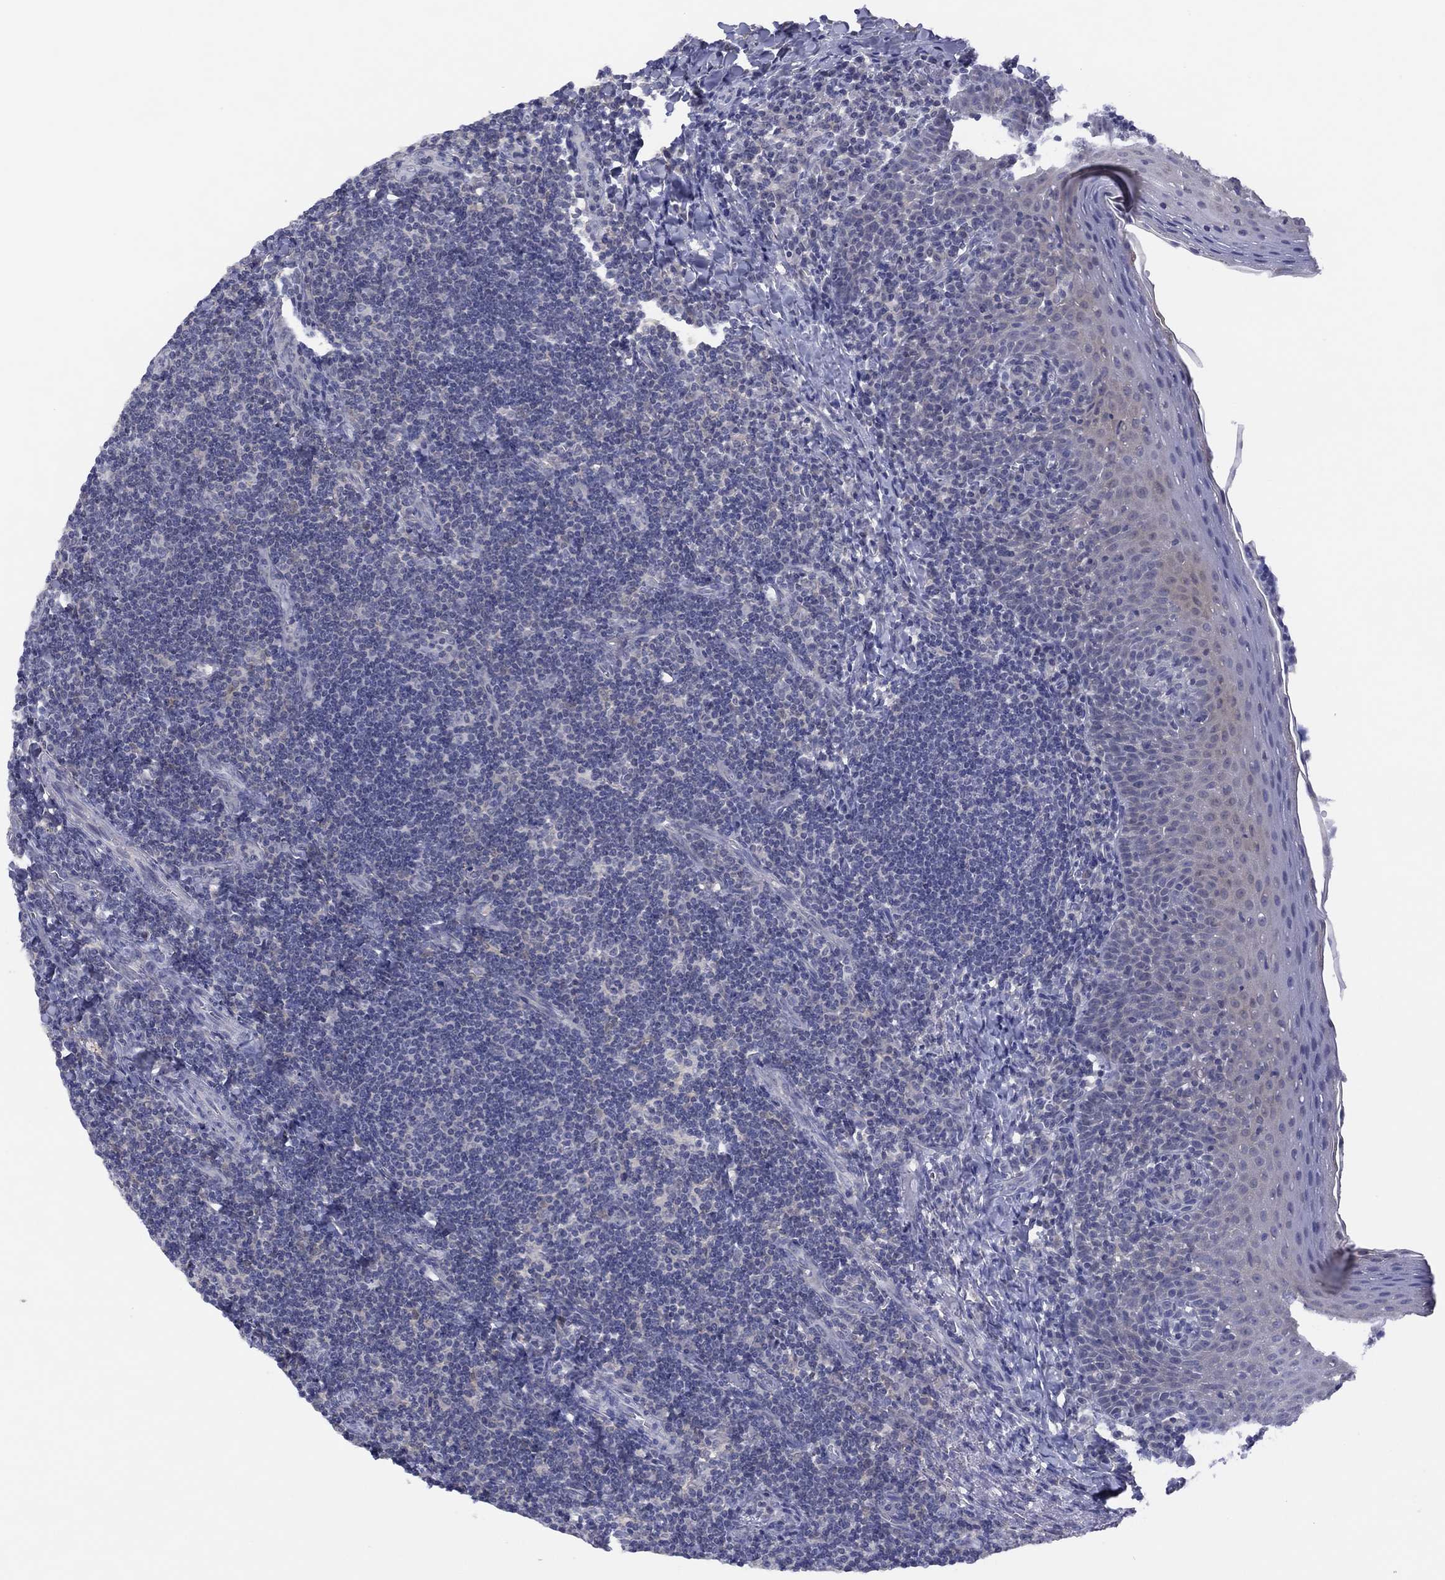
{"staining": {"intensity": "negative", "quantity": "none", "location": "none"}, "tissue": "tonsil", "cell_type": "Germinal center cells", "image_type": "normal", "snomed": [{"axis": "morphology", "description": "Normal tissue, NOS"}, {"axis": "morphology", "description": "Inflammation, NOS"}, {"axis": "topography", "description": "Tonsil"}], "caption": "IHC histopathology image of benign tonsil: human tonsil stained with DAB (3,3'-diaminobenzidine) reveals no significant protein expression in germinal center cells.", "gene": "CYP2B6", "patient": {"sex": "female", "age": 31}}